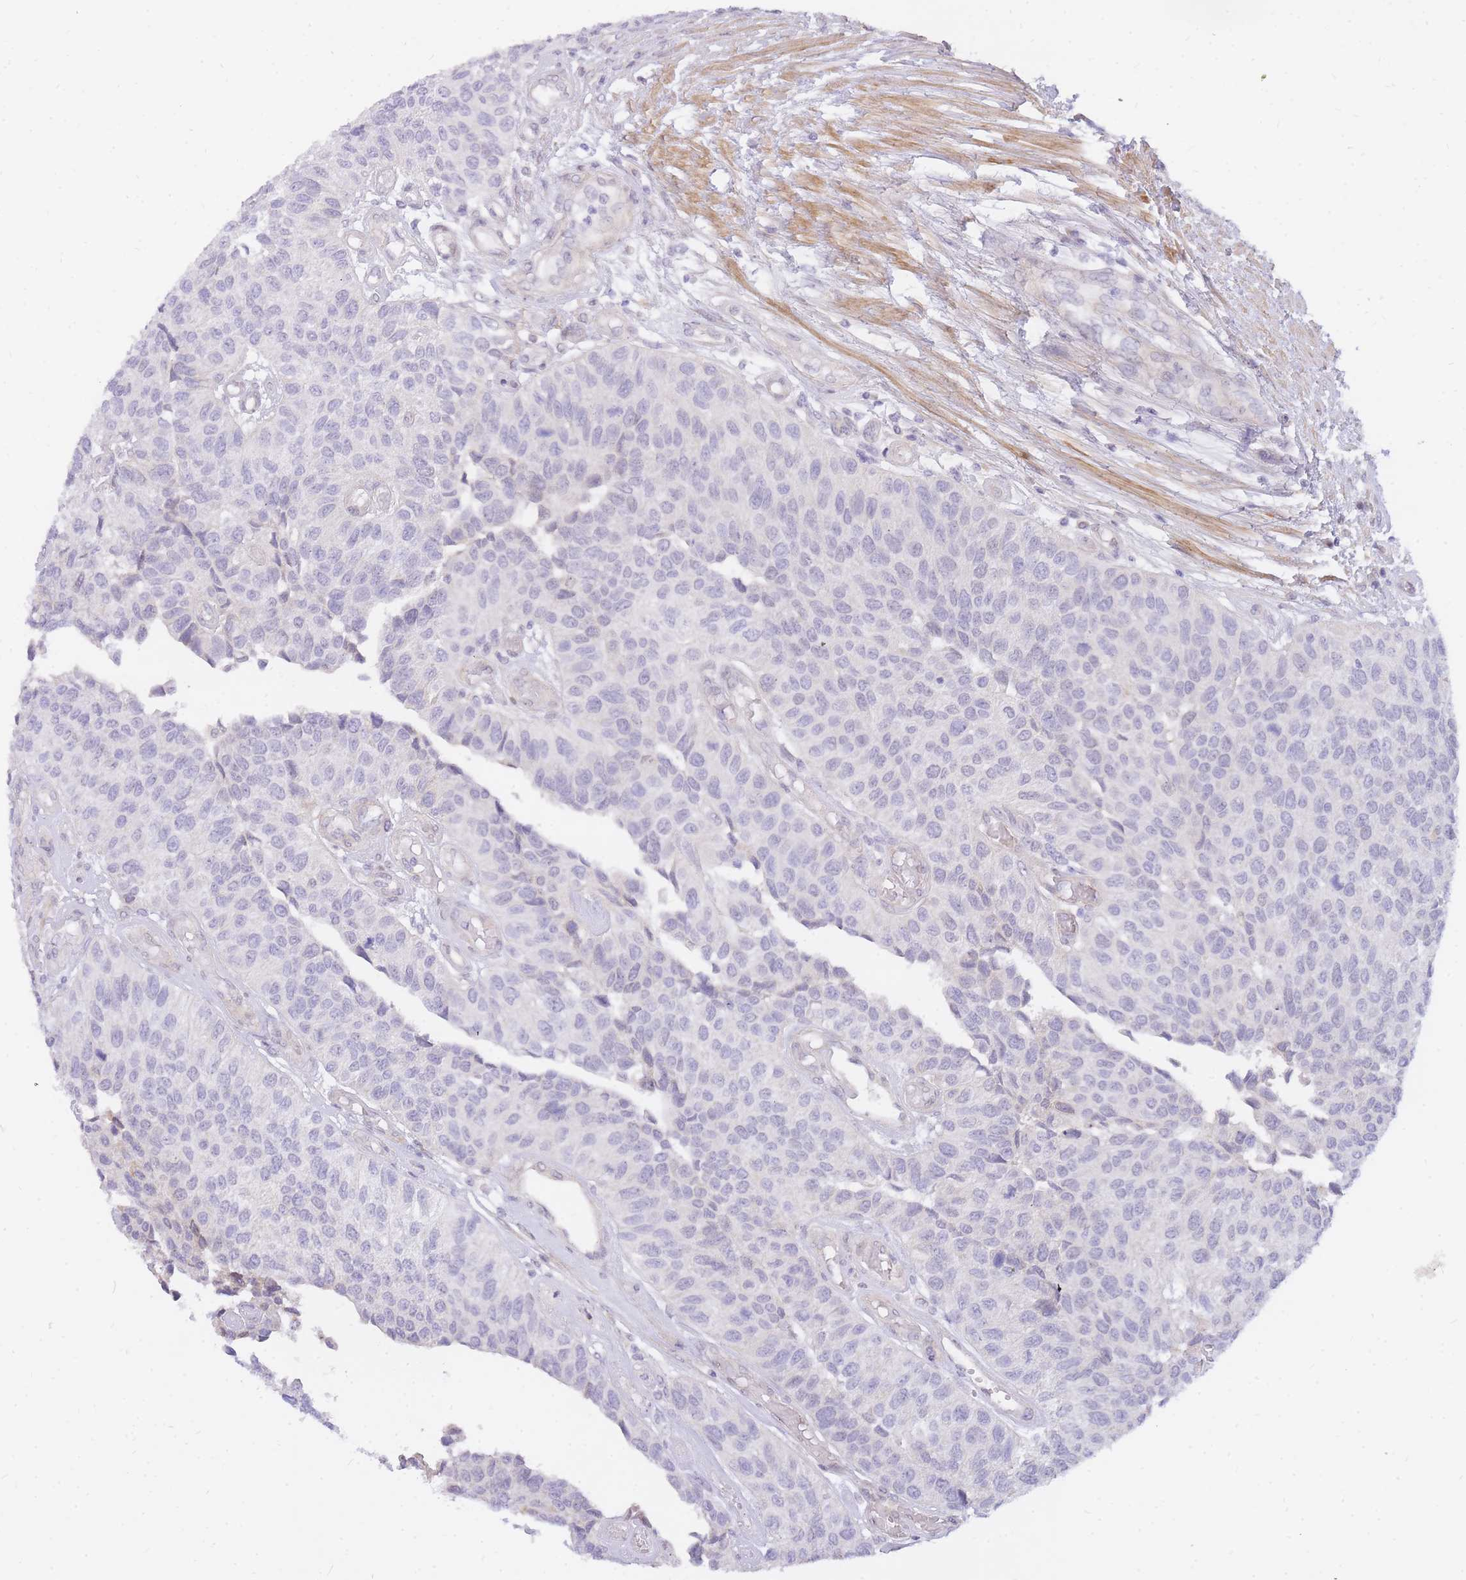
{"staining": {"intensity": "negative", "quantity": "none", "location": "none"}, "tissue": "urothelial cancer", "cell_type": "Tumor cells", "image_type": "cancer", "snomed": [{"axis": "morphology", "description": "Urothelial carcinoma, NOS"}, {"axis": "topography", "description": "Urinary bladder"}], "caption": "Human transitional cell carcinoma stained for a protein using IHC displays no positivity in tumor cells.", "gene": "TLE2", "patient": {"sex": "male", "age": 55}}